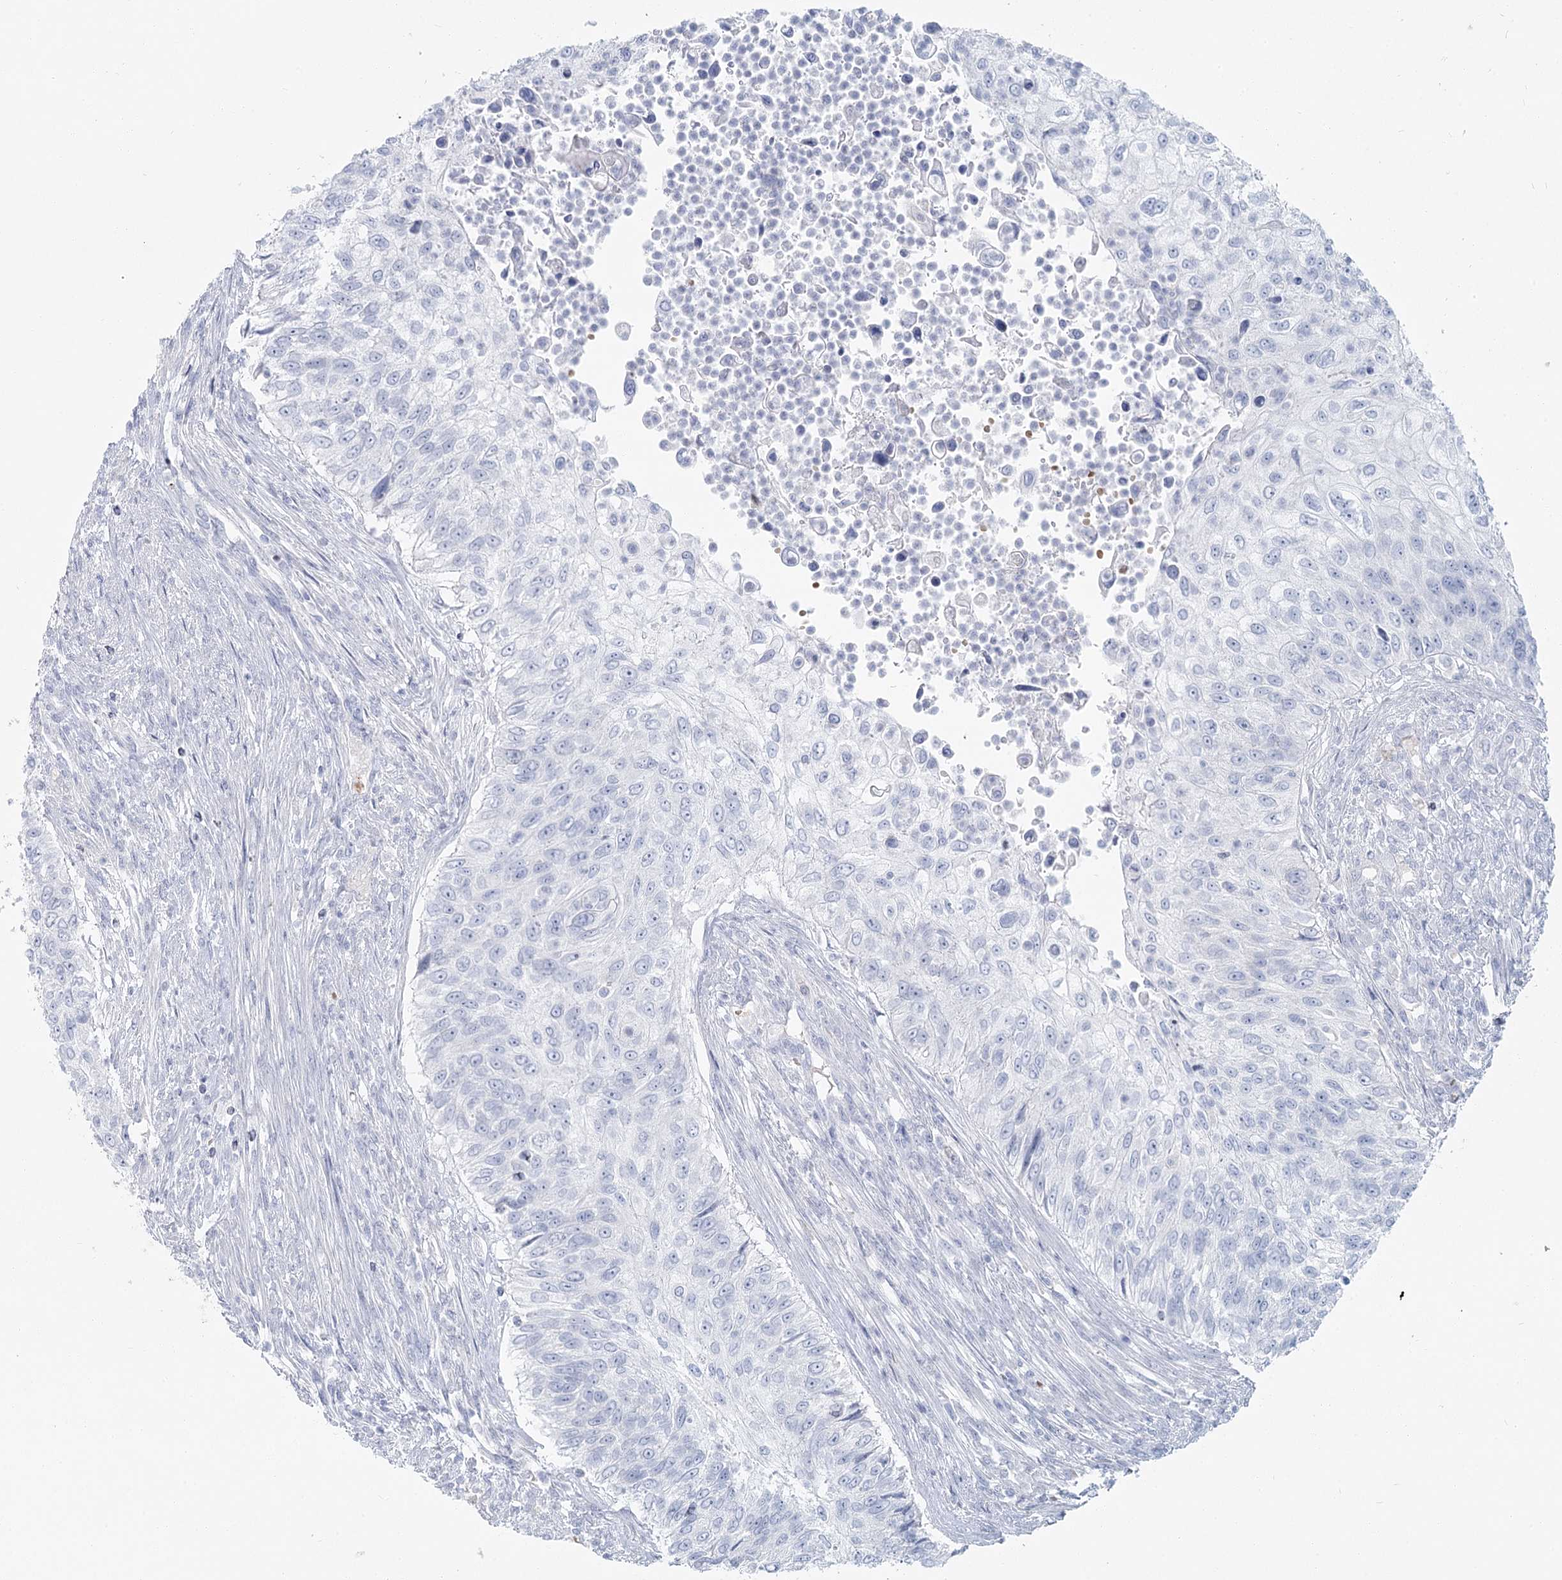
{"staining": {"intensity": "negative", "quantity": "none", "location": "none"}, "tissue": "urothelial cancer", "cell_type": "Tumor cells", "image_type": "cancer", "snomed": [{"axis": "morphology", "description": "Urothelial carcinoma, High grade"}, {"axis": "topography", "description": "Urinary bladder"}], "caption": "Immunohistochemistry (IHC) micrograph of neoplastic tissue: urothelial carcinoma (high-grade) stained with DAB (3,3'-diaminobenzidine) exhibits no significant protein positivity in tumor cells.", "gene": "IFIT5", "patient": {"sex": "female", "age": 60}}